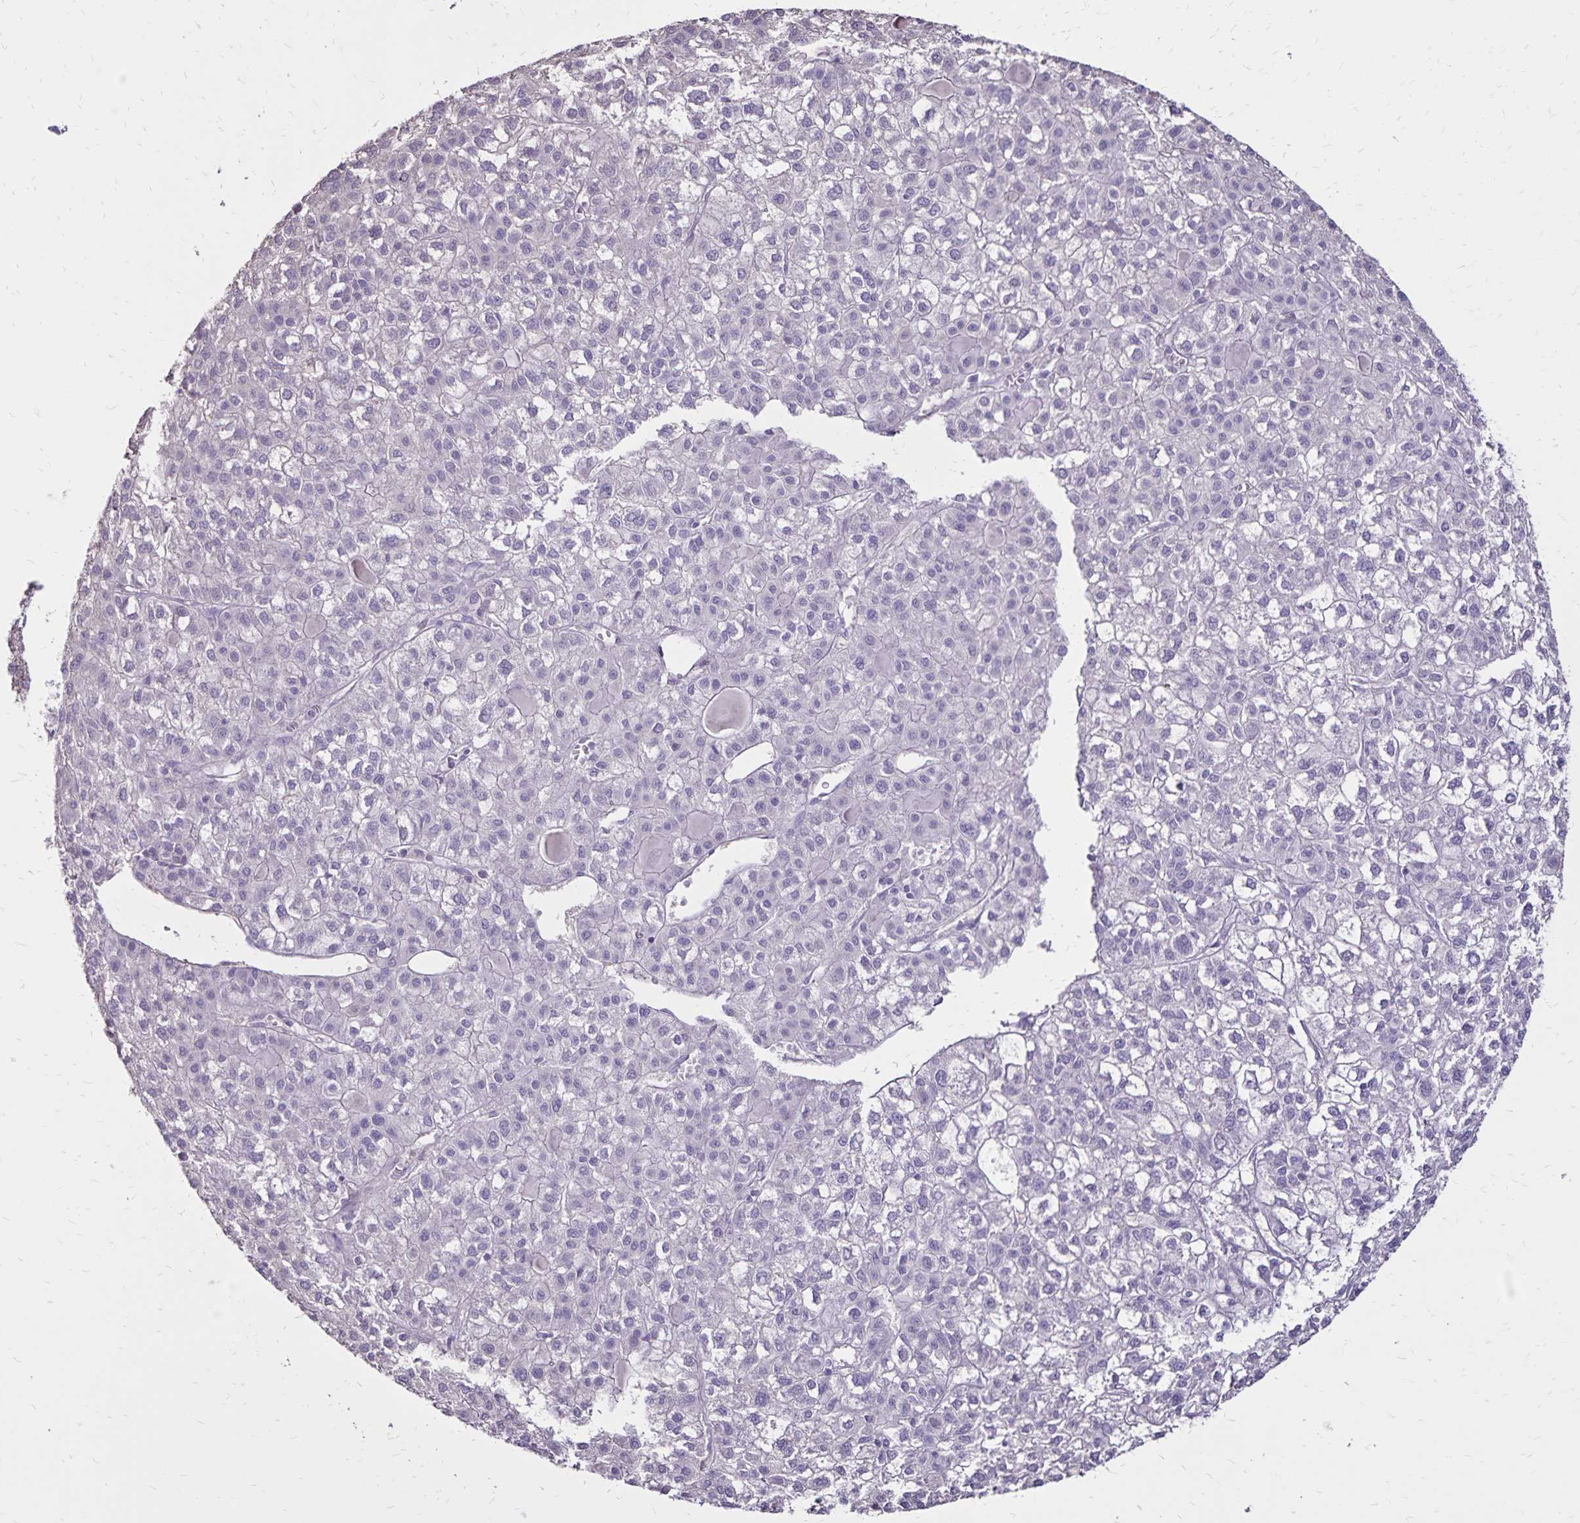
{"staining": {"intensity": "negative", "quantity": "none", "location": "none"}, "tissue": "liver cancer", "cell_type": "Tumor cells", "image_type": "cancer", "snomed": [{"axis": "morphology", "description": "Carcinoma, Hepatocellular, NOS"}, {"axis": "topography", "description": "Liver"}], "caption": "High power microscopy image of an IHC histopathology image of liver hepatocellular carcinoma, revealing no significant positivity in tumor cells.", "gene": "SH3GL3", "patient": {"sex": "female", "age": 43}}